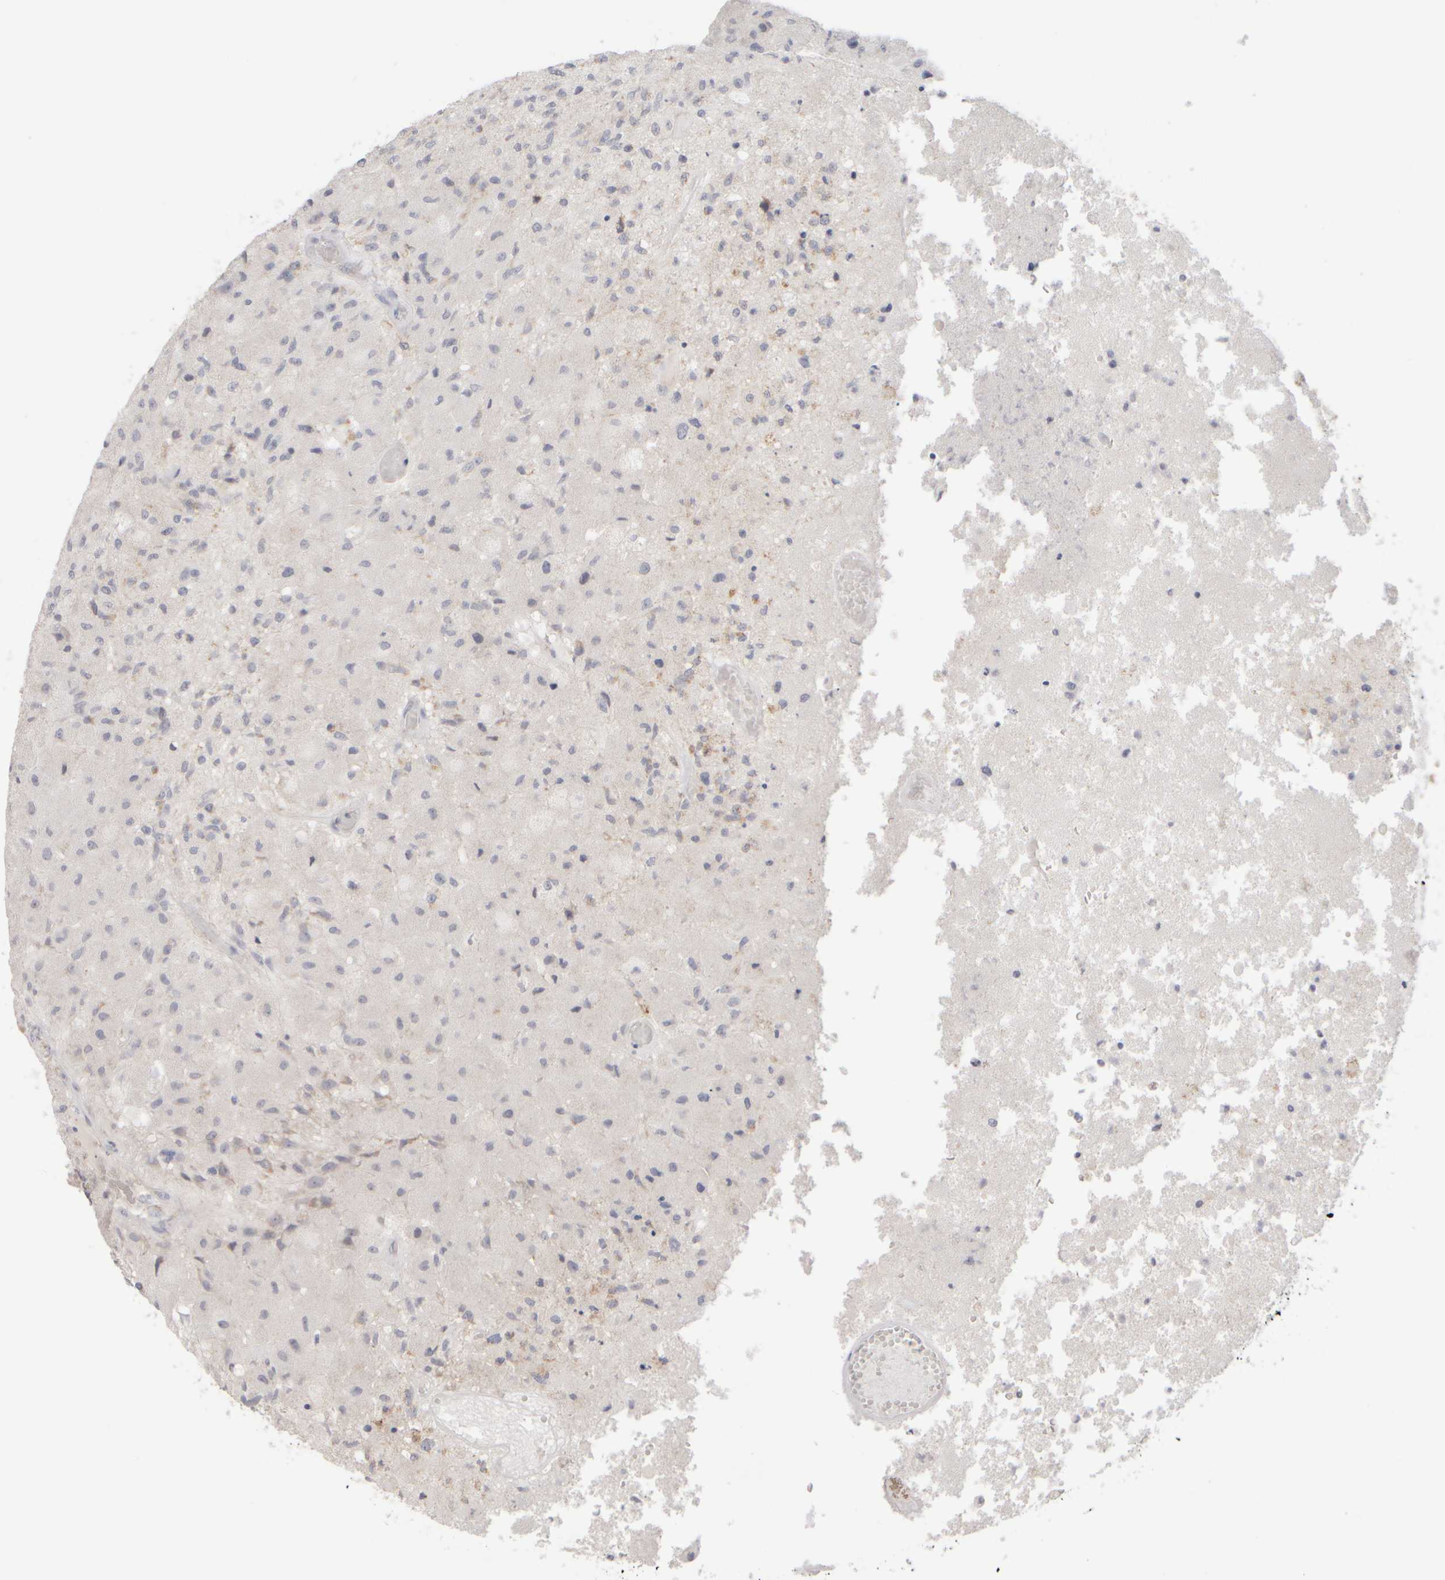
{"staining": {"intensity": "negative", "quantity": "none", "location": "none"}, "tissue": "glioma", "cell_type": "Tumor cells", "image_type": "cancer", "snomed": [{"axis": "morphology", "description": "Normal tissue, NOS"}, {"axis": "morphology", "description": "Glioma, malignant, High grade"}, {"axis": "topography", "description": "Cerebral cortex"}], "caption": "Tumor cells are negative for protein expression in human glioma. Nuclei are stained in blue.", "gene": "ZNF112", "patient": {"sex": "male", "age": 77}}